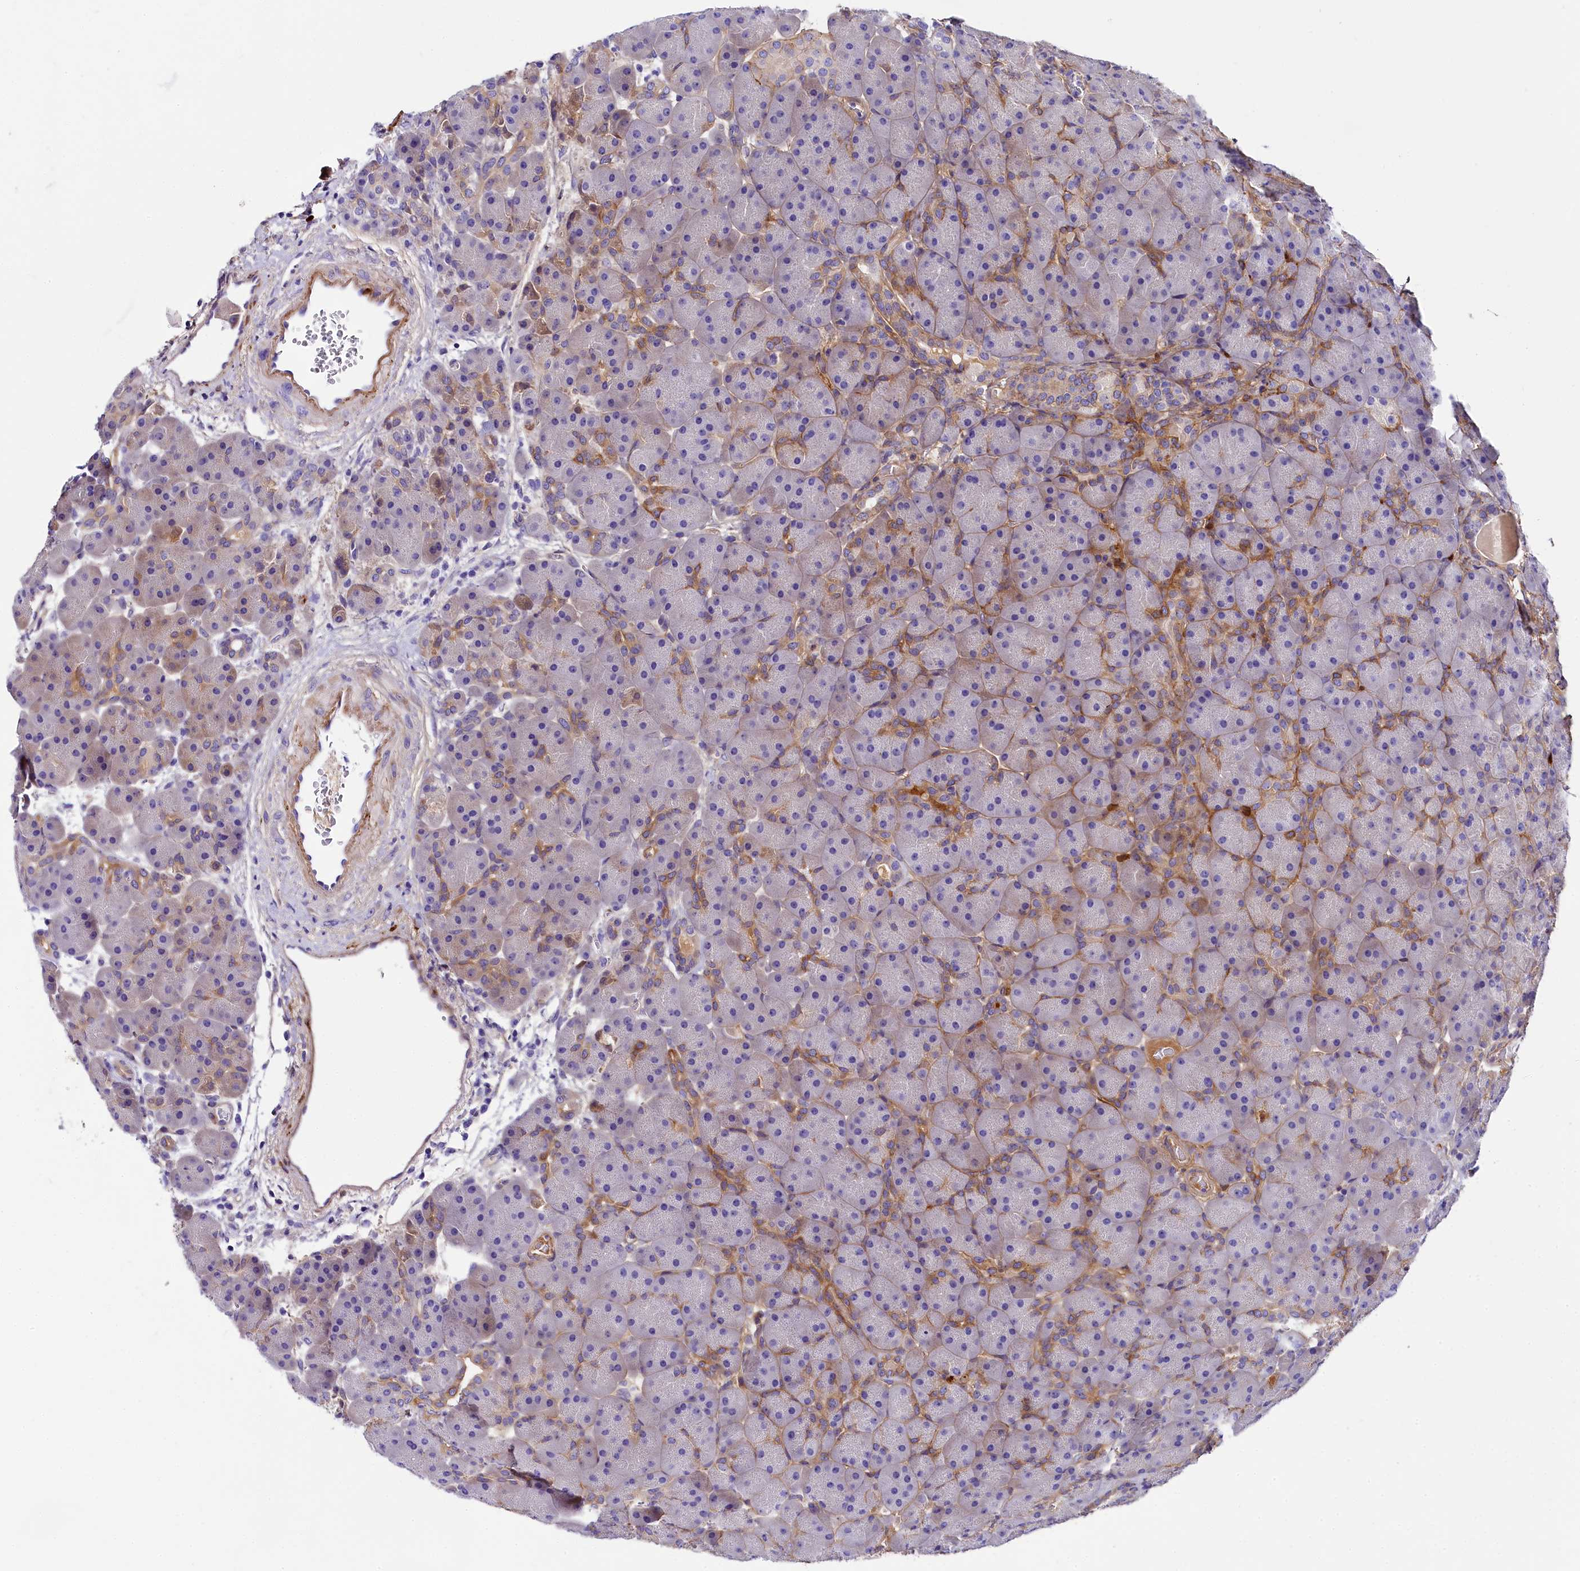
{"staining": {"intensity": "moderate", "quantity": "<25%", "location": "cytoplasmic/membranous"}, "tissue": "pancreas", "cell_type": "Exocrine glandular cells", "image_type": "normal", "snomed": [{"axis": "morphology", "description": "Normal tissue, NOS"}, {"axis": "topography", "description": "Pancreas"}], "caption": "Pancreas stained with DAB immunohistochemistry (IHC) displays low levels of moderate cytoplasmic/membranous staining in approximately <25% of exocrine glandular cells.", "gene": "SOD3", "patient": {"sex": "male", "age": 66}}